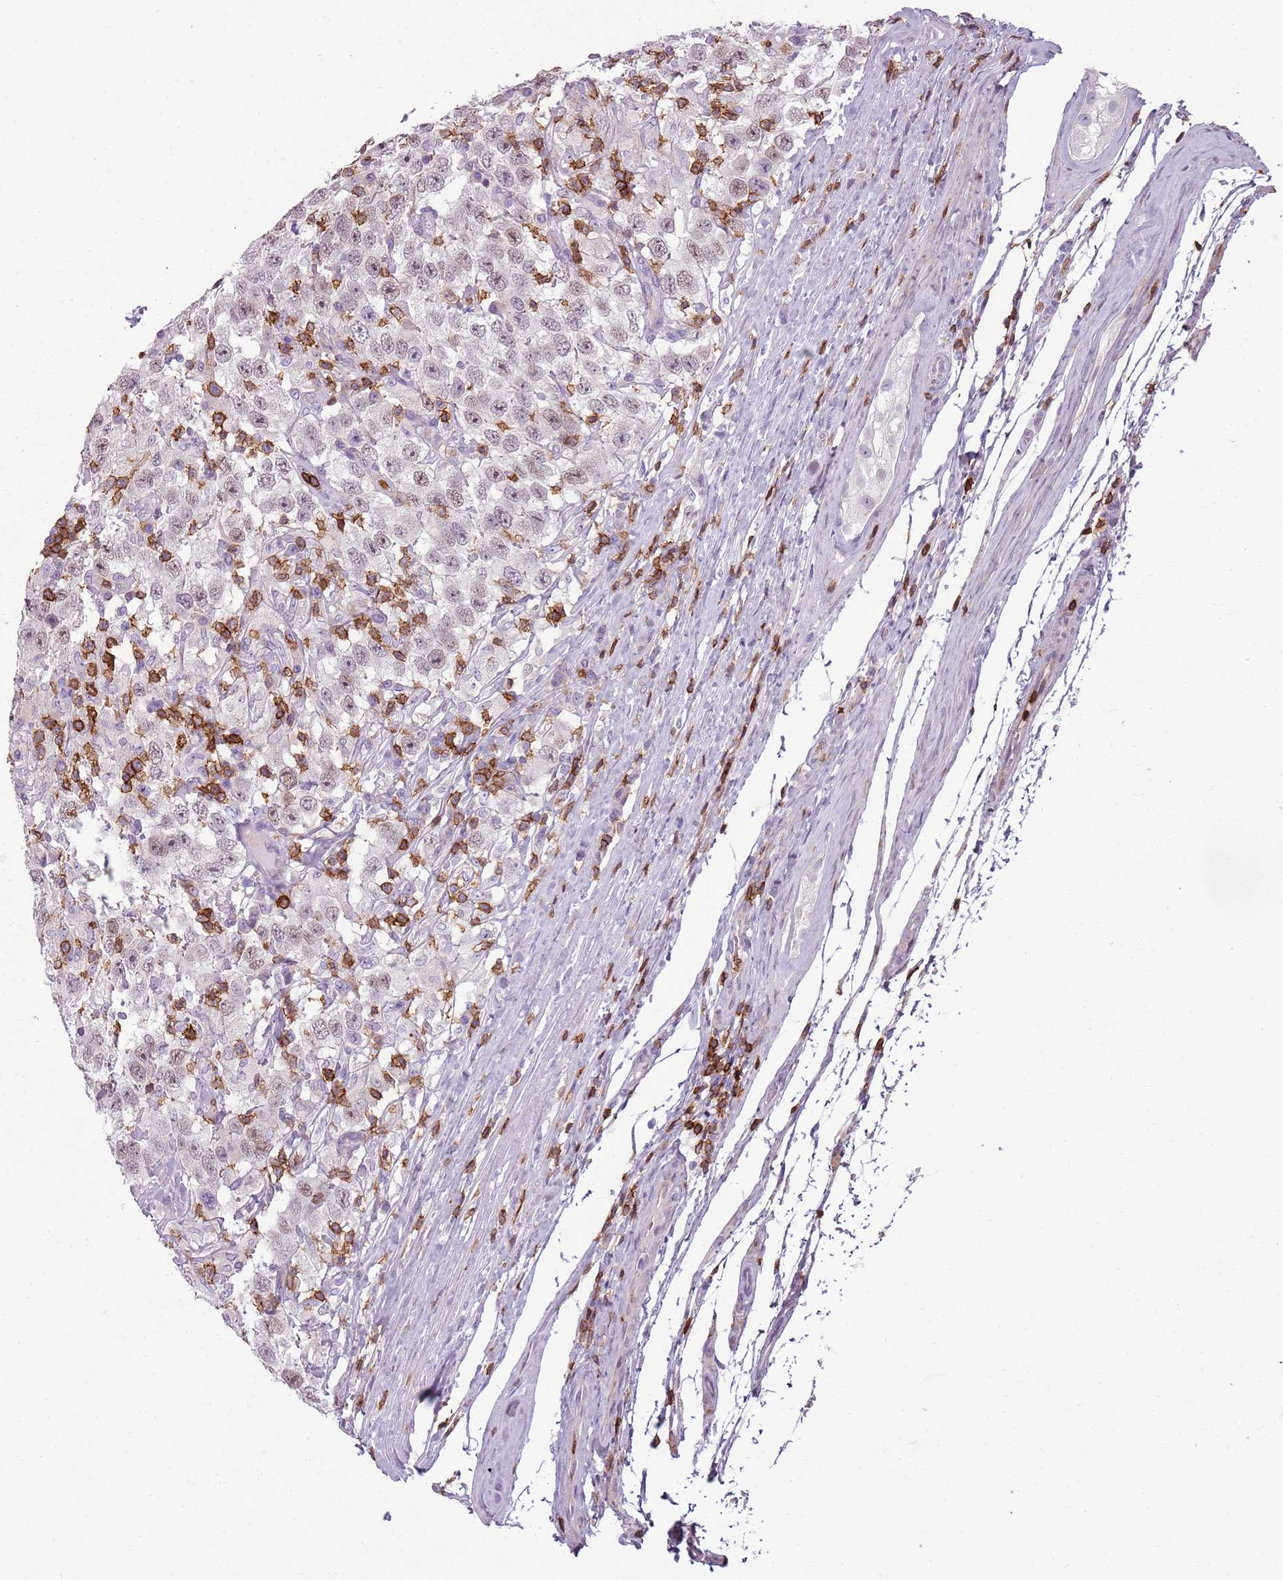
{"staining": {"intensity": "weak", "quantity": "<25%", "location": "nuclear"}, "tissue": "testis cancer", "cell_type": "Tumor cells", "image_type": "cancer", "snomed": [{"axis": "morphology", "description": "Seminoma, NOS"}, {"axis": "topography", "description": "Testis"}], "caption": "A high-resolution photomicrograph shows immunohistochemistry staining of testis cancer, which demonstrates no significant positivity in tumor cells.", "gene": "ZNF583", "patient": {"sex": "male", "age": 41}}